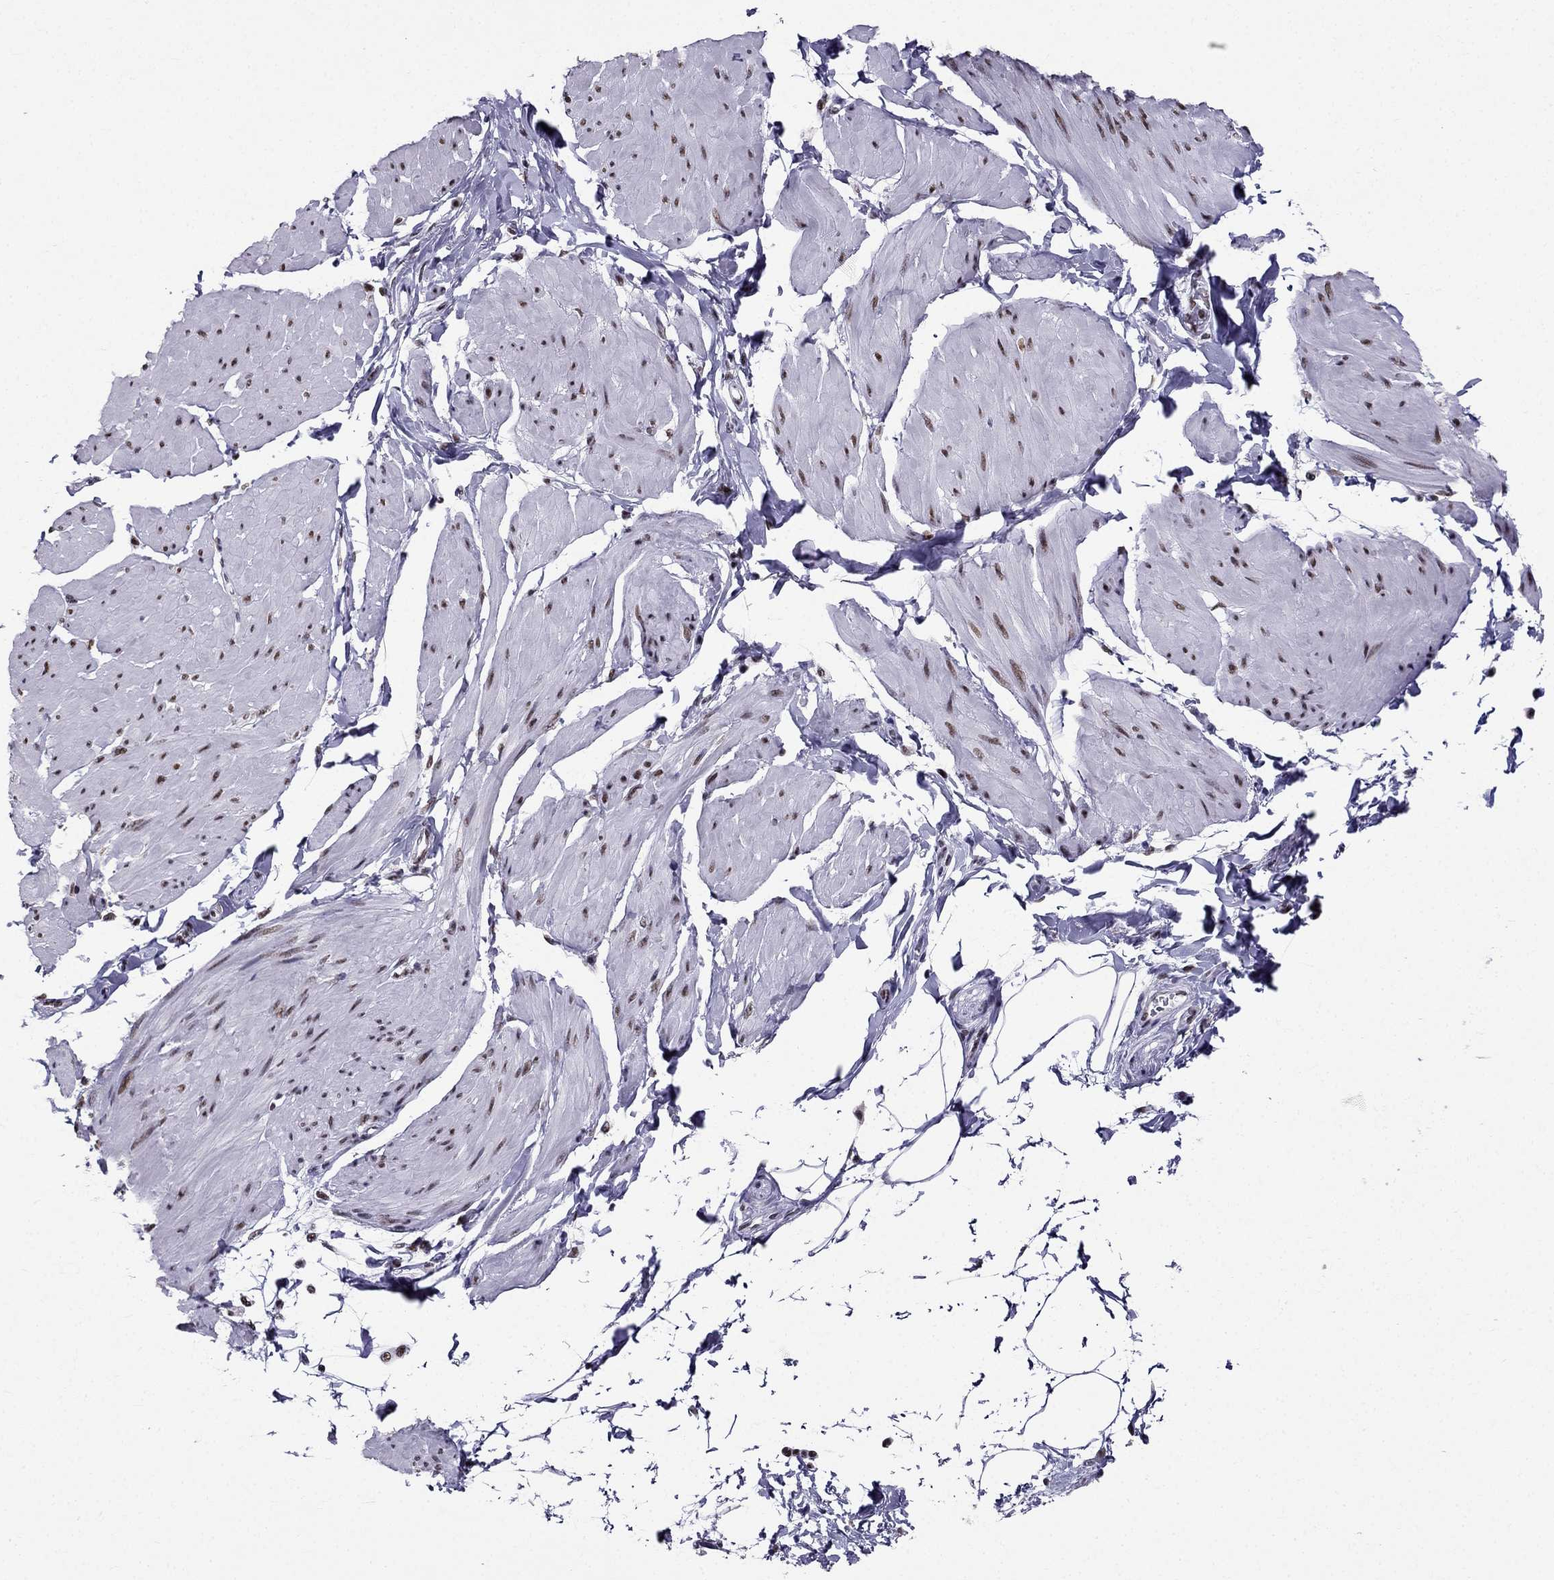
{"staining": {"intensity": "moderate", "quantity": "<25%", "location": "nuclear"}, "tissue": "smooth muscle", "cell_type": "Smooth muscle cells", "image_type": "normal", "snomed": [{"axis": "morphology", "description": "Normal tissue, NOS"}, {"axis": "topography", "description": "Adipose tissue"}, {"axis": "topography", "description": "Smooth muscle"}, {"axis": "topography", "description": "Peripheral nerve tissue"}], "caption": "Immunohistochemical staining of unremarkable human smooth muscle displays <25% levels of moderate nuclear protein positivity in approximately <25% of smooth muscle cells. The protein of interest is stained brown, and the nuclei are stained in blue (DAB IHC with brightfield microscopy, high magnification).", "gene": "ZNF420", "patient": {"sex": "male", "age": 83}}